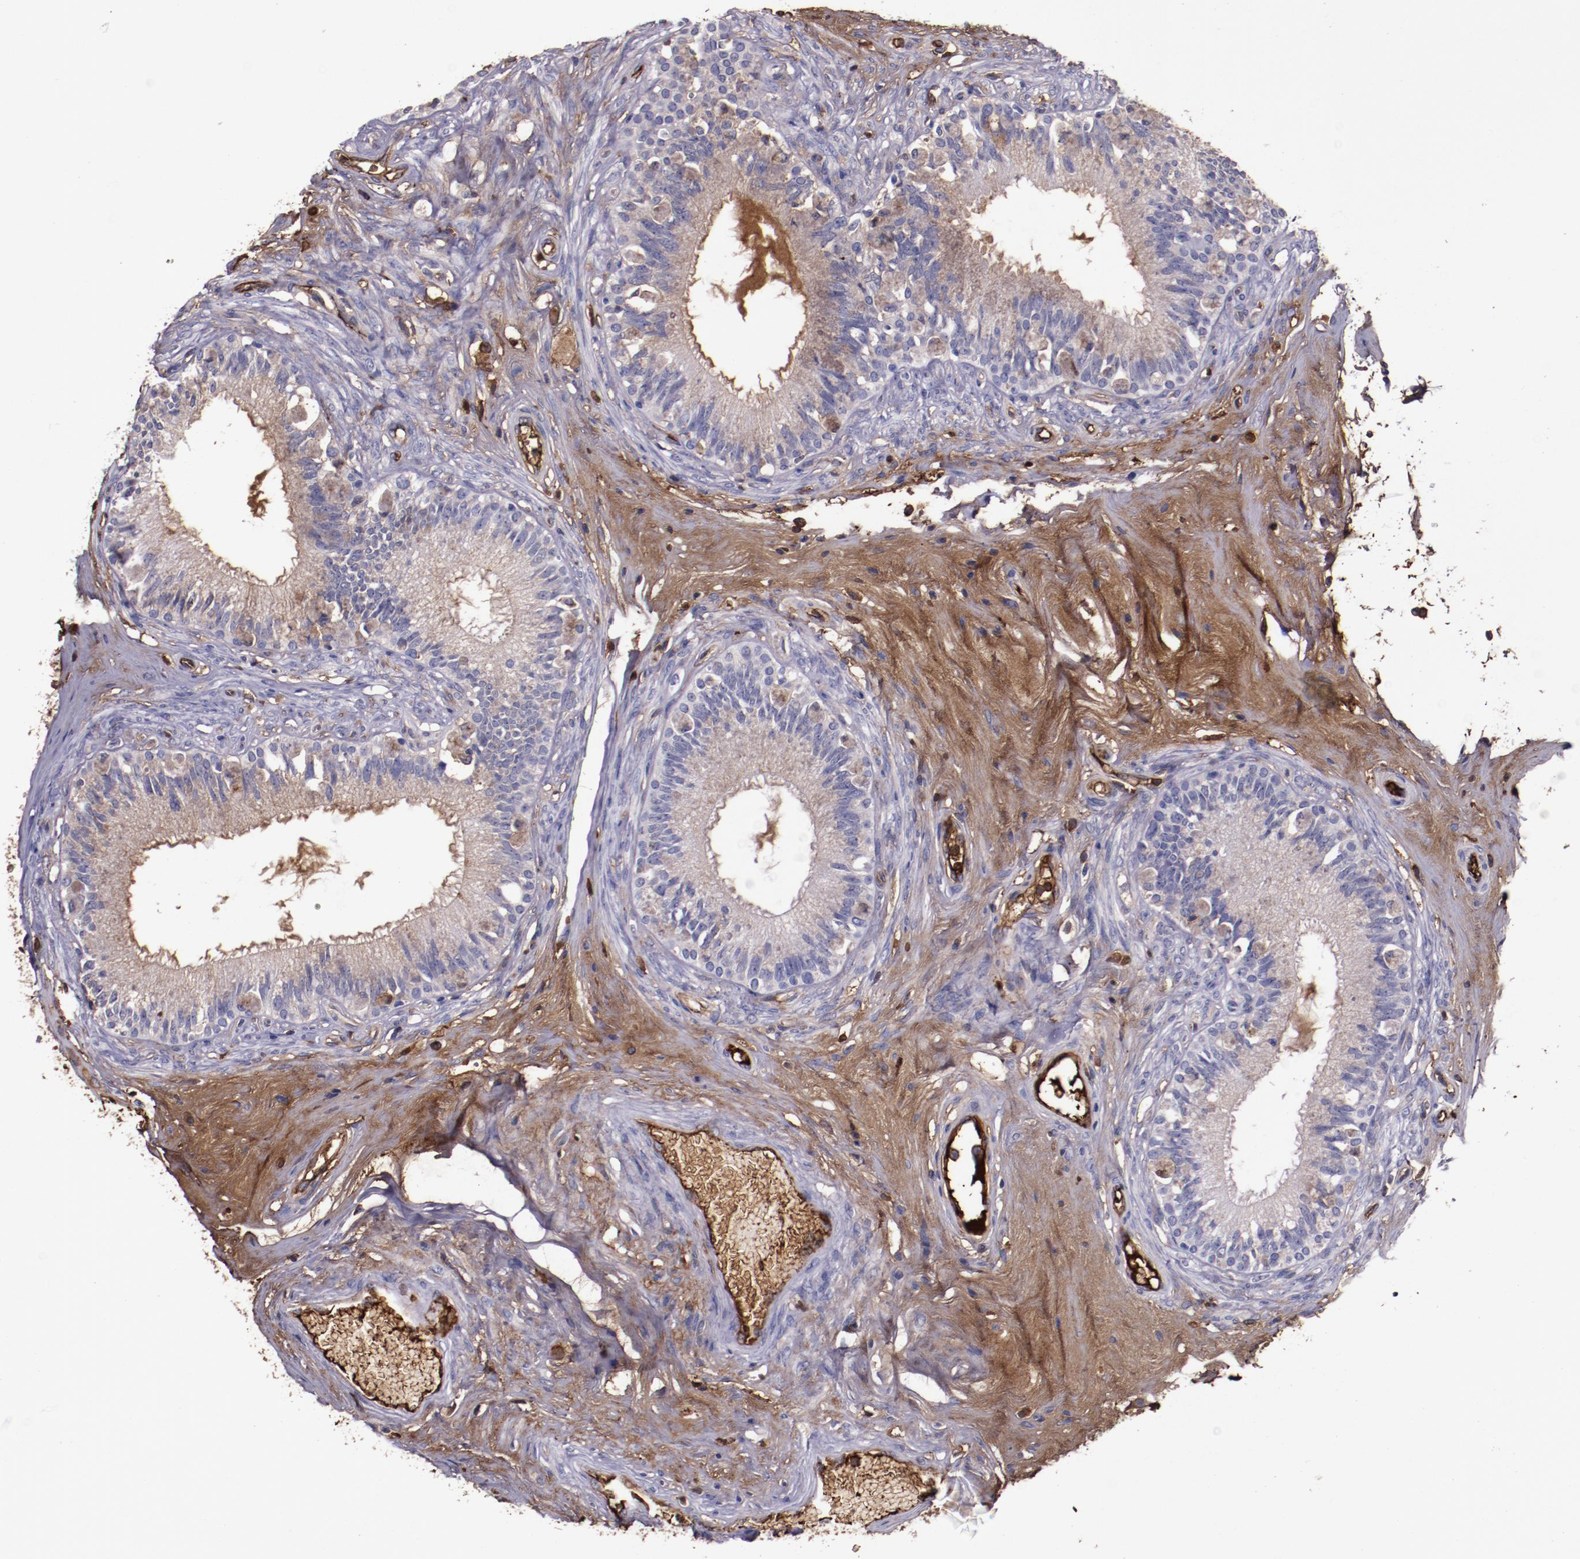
{"staining": {"intensity": "weak", "quantity": ">75%", "location": "cytoplasmic/membranous"}, "tissue": "epididymis", "cell_type": "Glandular cells", "image_type": "normal", "snomed": [{"axis": "morphology", "description": "Normal tissue, NOS"}, {"axis": "morphology", "description": "Inflammation, NOS"}, {"axis": "topography", "description": "Epididymis"}], "caption": "Immunohistochemistry (IHC) of benign epididymis shows low levels of weak cytoplasmic/membranous expression in about >75% of glandular cells. (brown staining indicates protein expression, while blue staining denotes nuclei).", "gene": "A2M", "patient": {"sex": "male", "age": 84}}